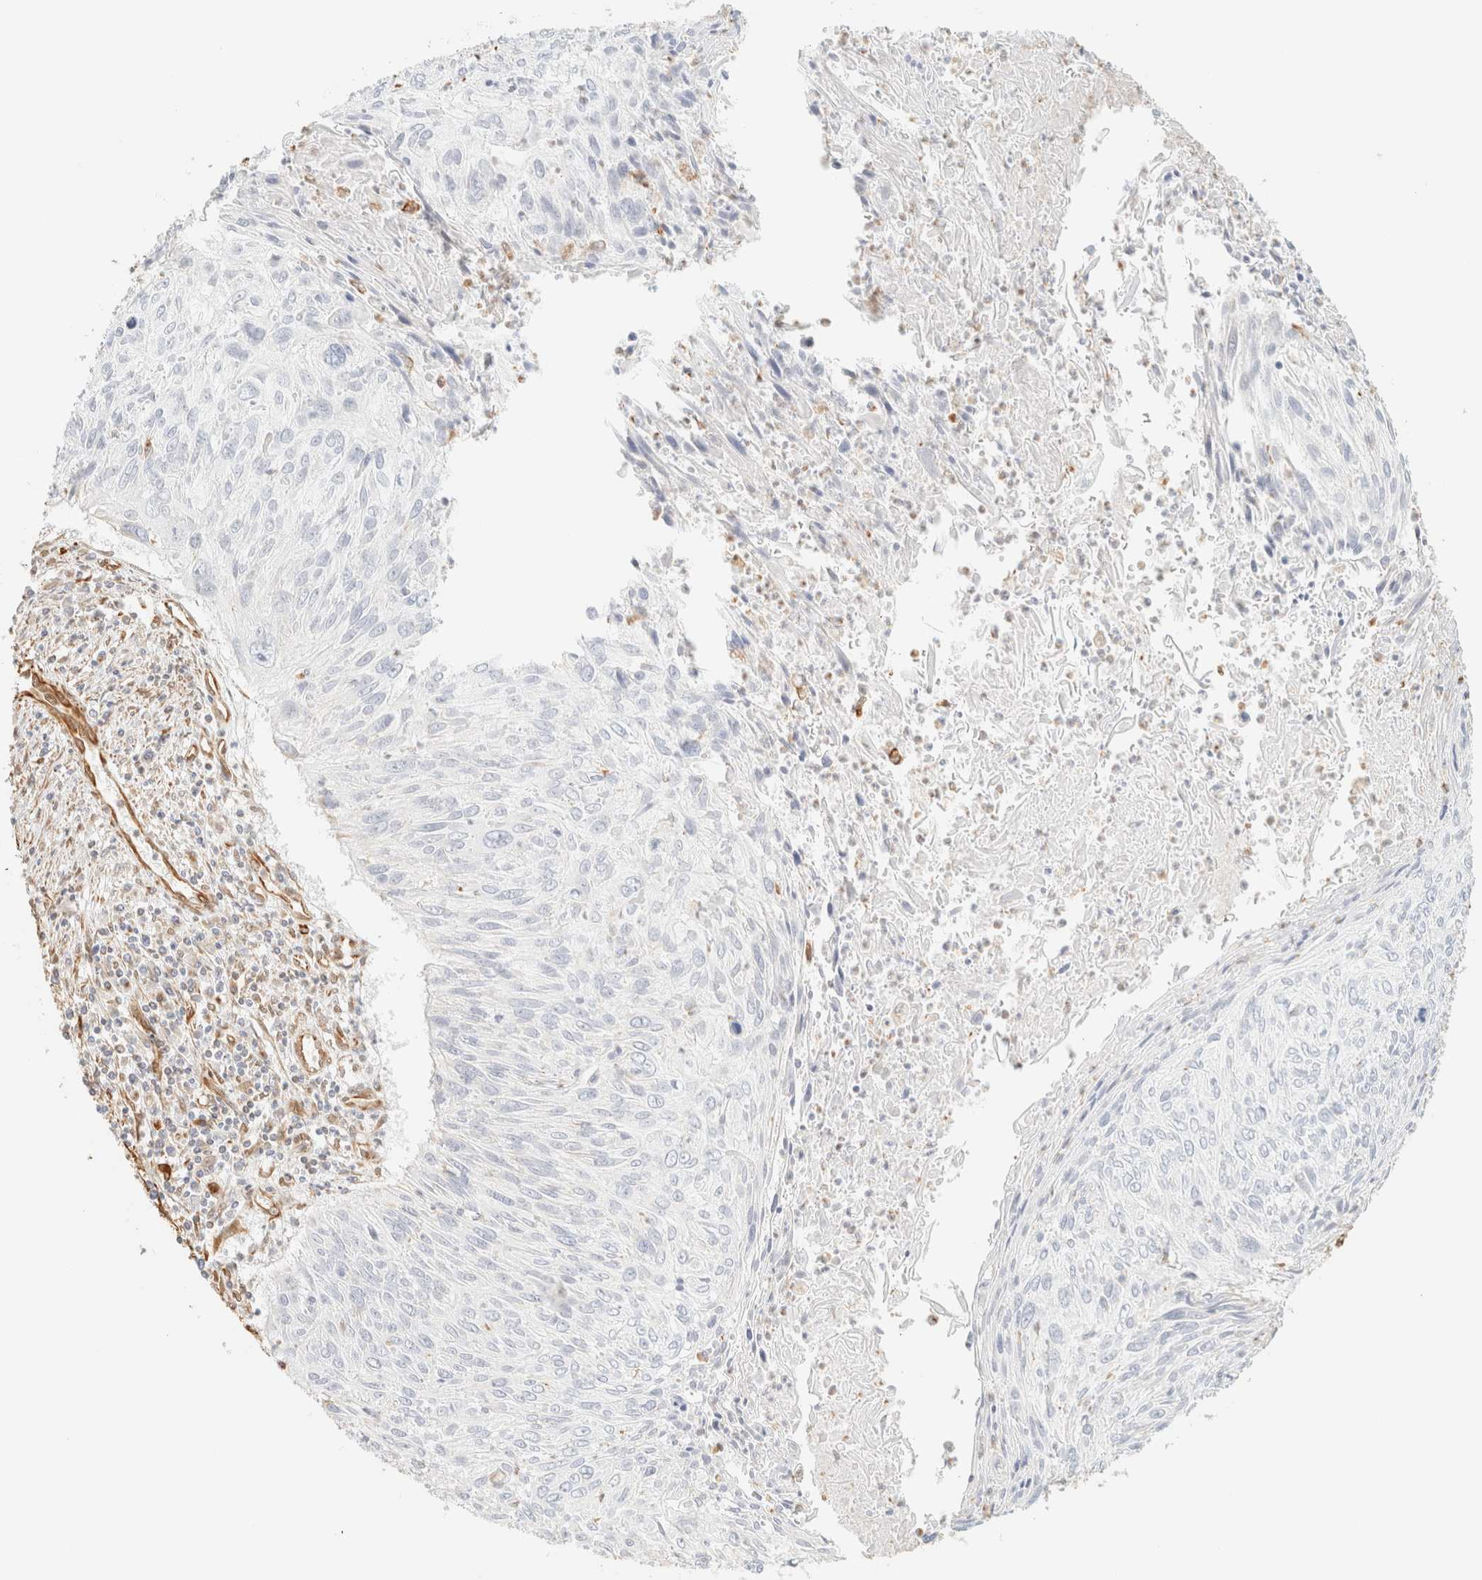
{"staining": {"intensity": "negative", "quantity": "none", "location": "none"}, "tissue": "cervical cancer", "cell_type": "Tumor cells", "image_type": "cancer", "snomed": [{"axis": "morphology", "description": "Squamous cell carcinoma, NOS"}, {"axis": "topography", "description": "Cervix"}], "caption": "Cervical squamous cell carcinoma was stained to show a protein in brown. There is no significant positivity in tumor cells.", "gene": "ZSCAN18", "patient": {"sex": "female", "age": 51}}